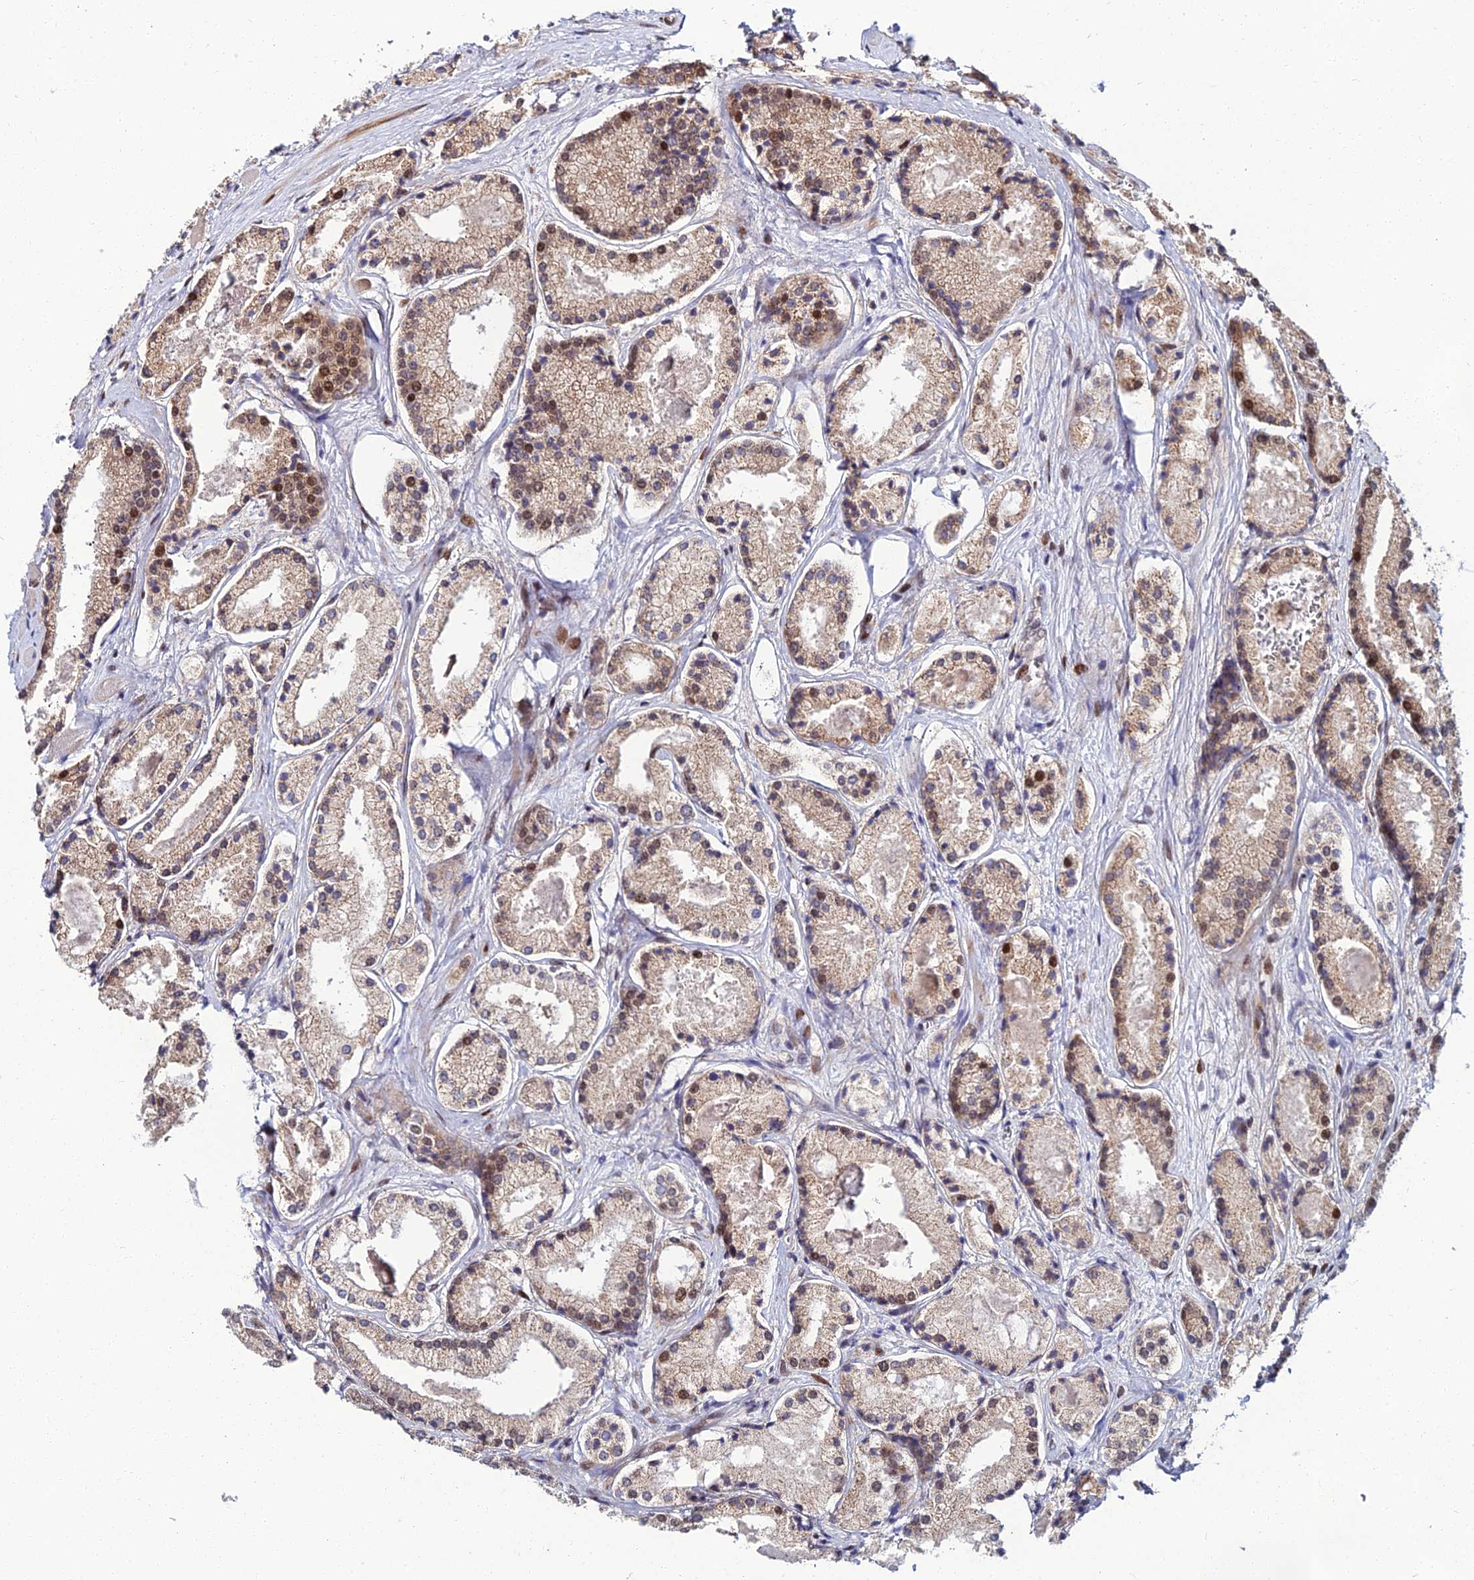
{"staining": {"intensity": "moderate", "quantity": ">75%", "location": "cytoplasmic/membranous,nuclear"}, "tissue": "prostate cancer", "cell_type": "Tumor cells", "image_type": "cancer", "snomed": [{"axis": "morphology", "description": "Adenocarcinoma, High grade"}, {"axis": "topography", "description": "Prostate"}], "caption": "Immunohistochemistry staining of adenocarcinoma (high-grade) (prostate), which displays medium levels of moderate cytoplasmic/membranous and nuclear positivity in about >75% of tumor cells indicating moderate cytoplasmic/membranous and nuclear protein staining. The staining was performed using DAB (3,3'-diaminobenzidine) (brown) for protein detection and nuclei were counterstained in hematoxylin (blue).", "gene": "ZNF668", "patient": {"sex": "male", "age": 67}}